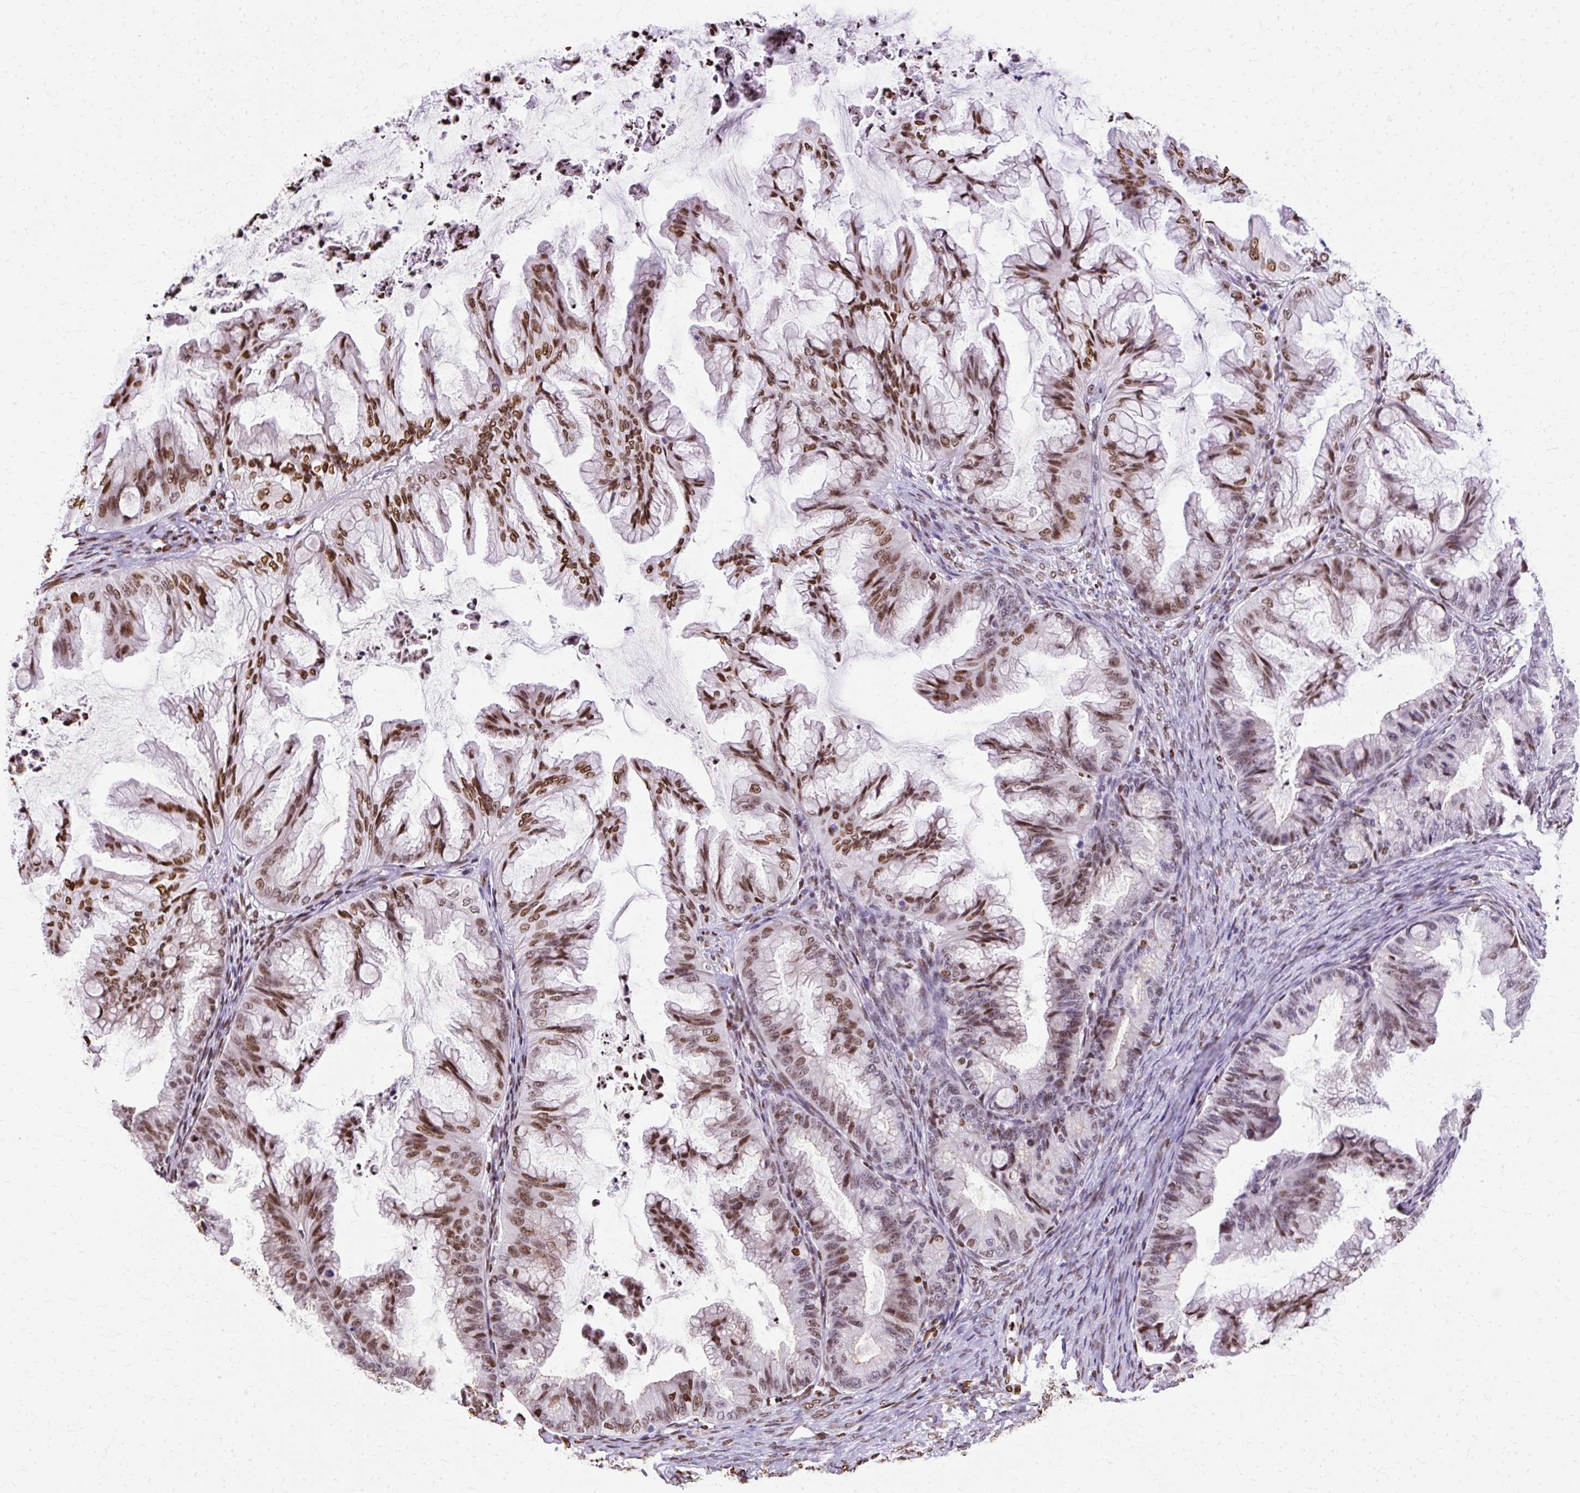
{"staining": {"intensity": "moderate", "quantity": ">75%", "location": "nuclear"}, "tissue": "cervical cancer", "cell_type": "Tumor cells", "image_type": "cancer", "snomed": [{"axis": "morphology", "description": "Squamous cell carcinoma, NOS"}, {"axis": "topography", "description": "Cervix"}], "caption": "Protein staining displays moderate nuclear expression in about >75% of tumor cells in cervical cancer (squamous cell carcinoma). The protein of interest is stained brown, and the nuclei are stained in blue (DAB (3,3'-diaminobenzidine) IHC with brightfield microscopy, high magnification).", "gene": "TMEM184C", "patient": {"sex": "female", "age": 59}}